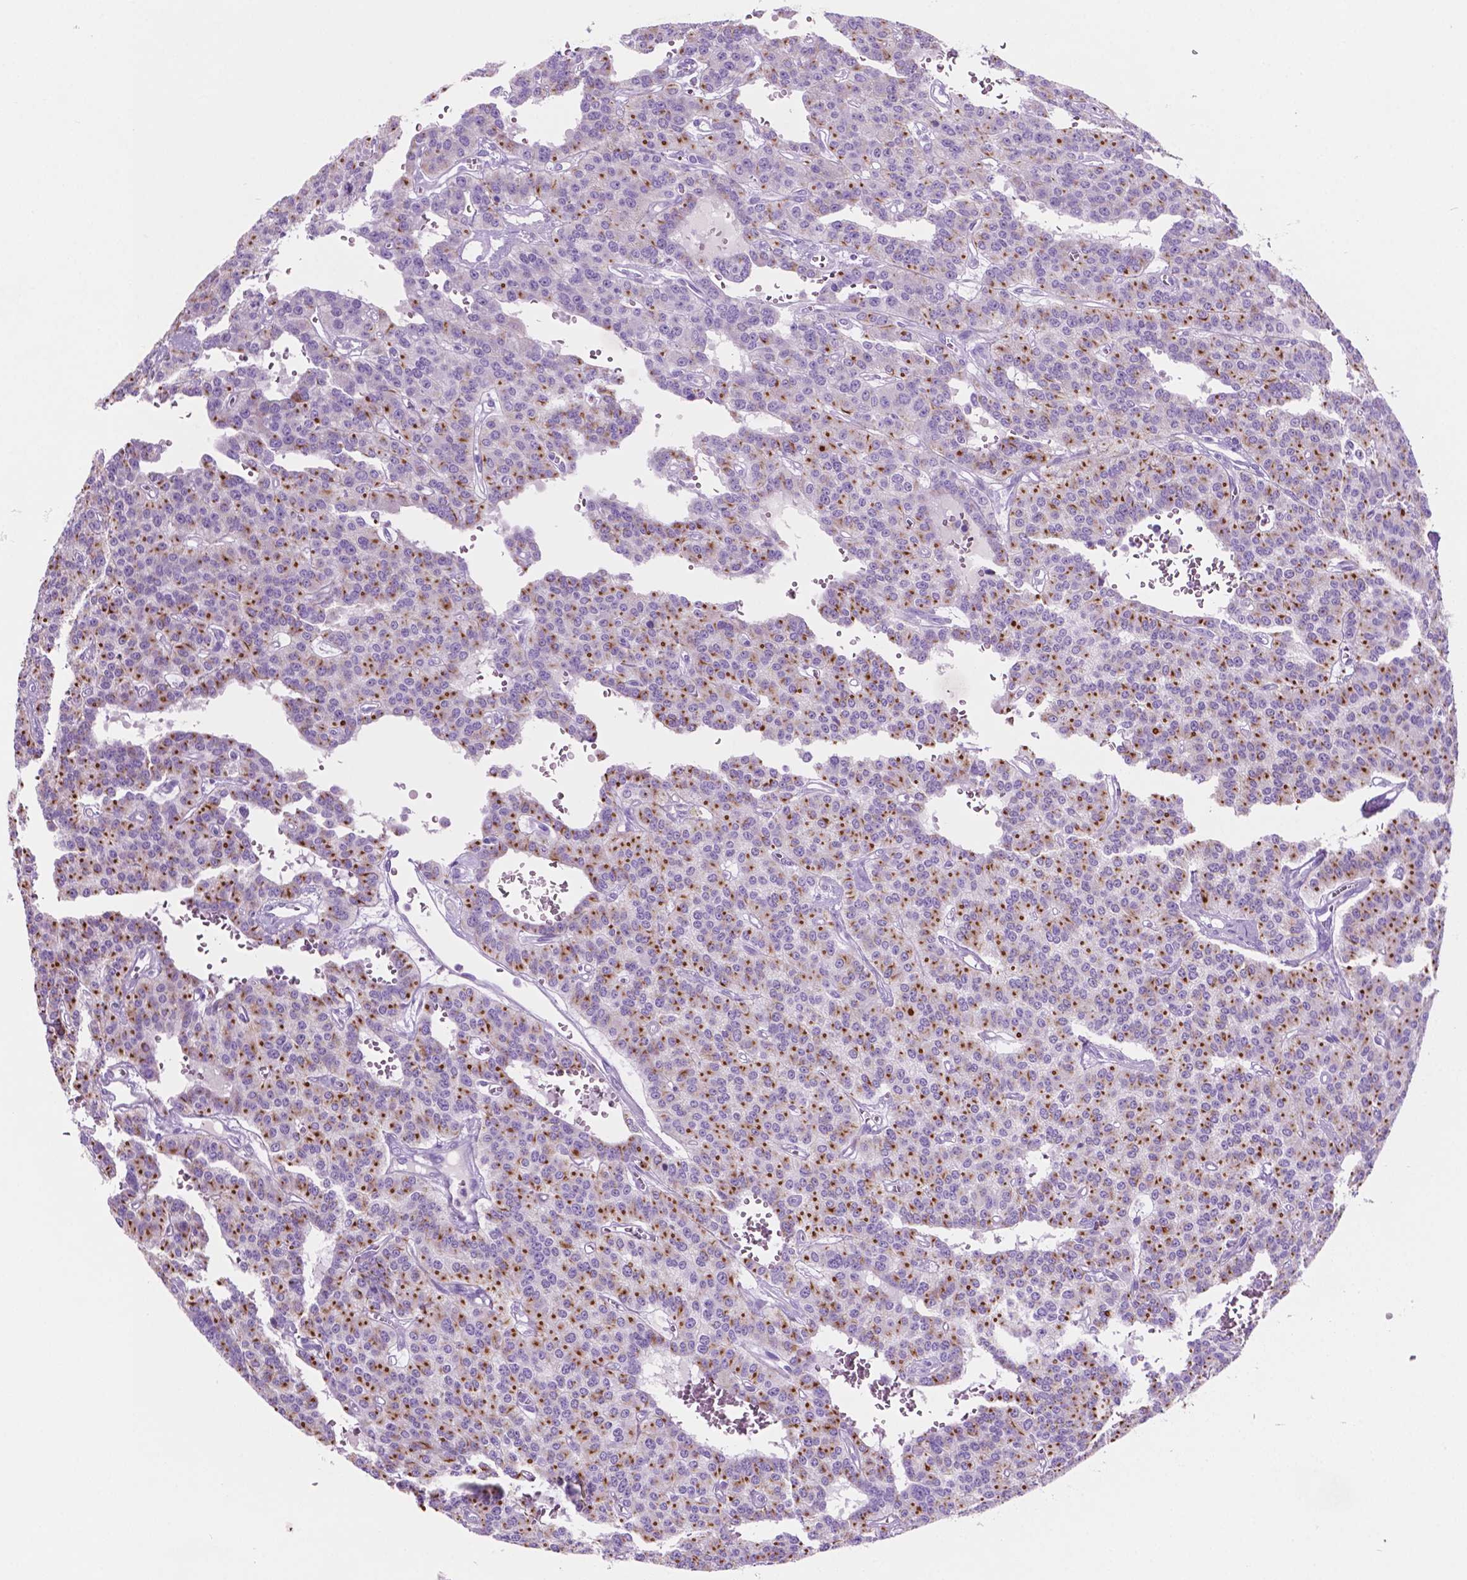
{"staining": {"intensity": "moderate", "quantity": "25%-75%", "location": "cytoplasmic/membranous"}, "tissue": "carcinoid", "cell_type": "Tumor cells", "image_type": "cancer", "snomed": [{"axis": "morphology", "description": "Carcinoid, malignant, NOS"}, {"axis": "topography", "description": "Lung"}], "caption": "Brown immunohistochemical staining in malignant carcinoid displays moderate cytoplasmic/membranous staining in about 25%-75% of tumor cells.", "gene": "POU4F1", "patient": {"sex": "female", "age": 71}}